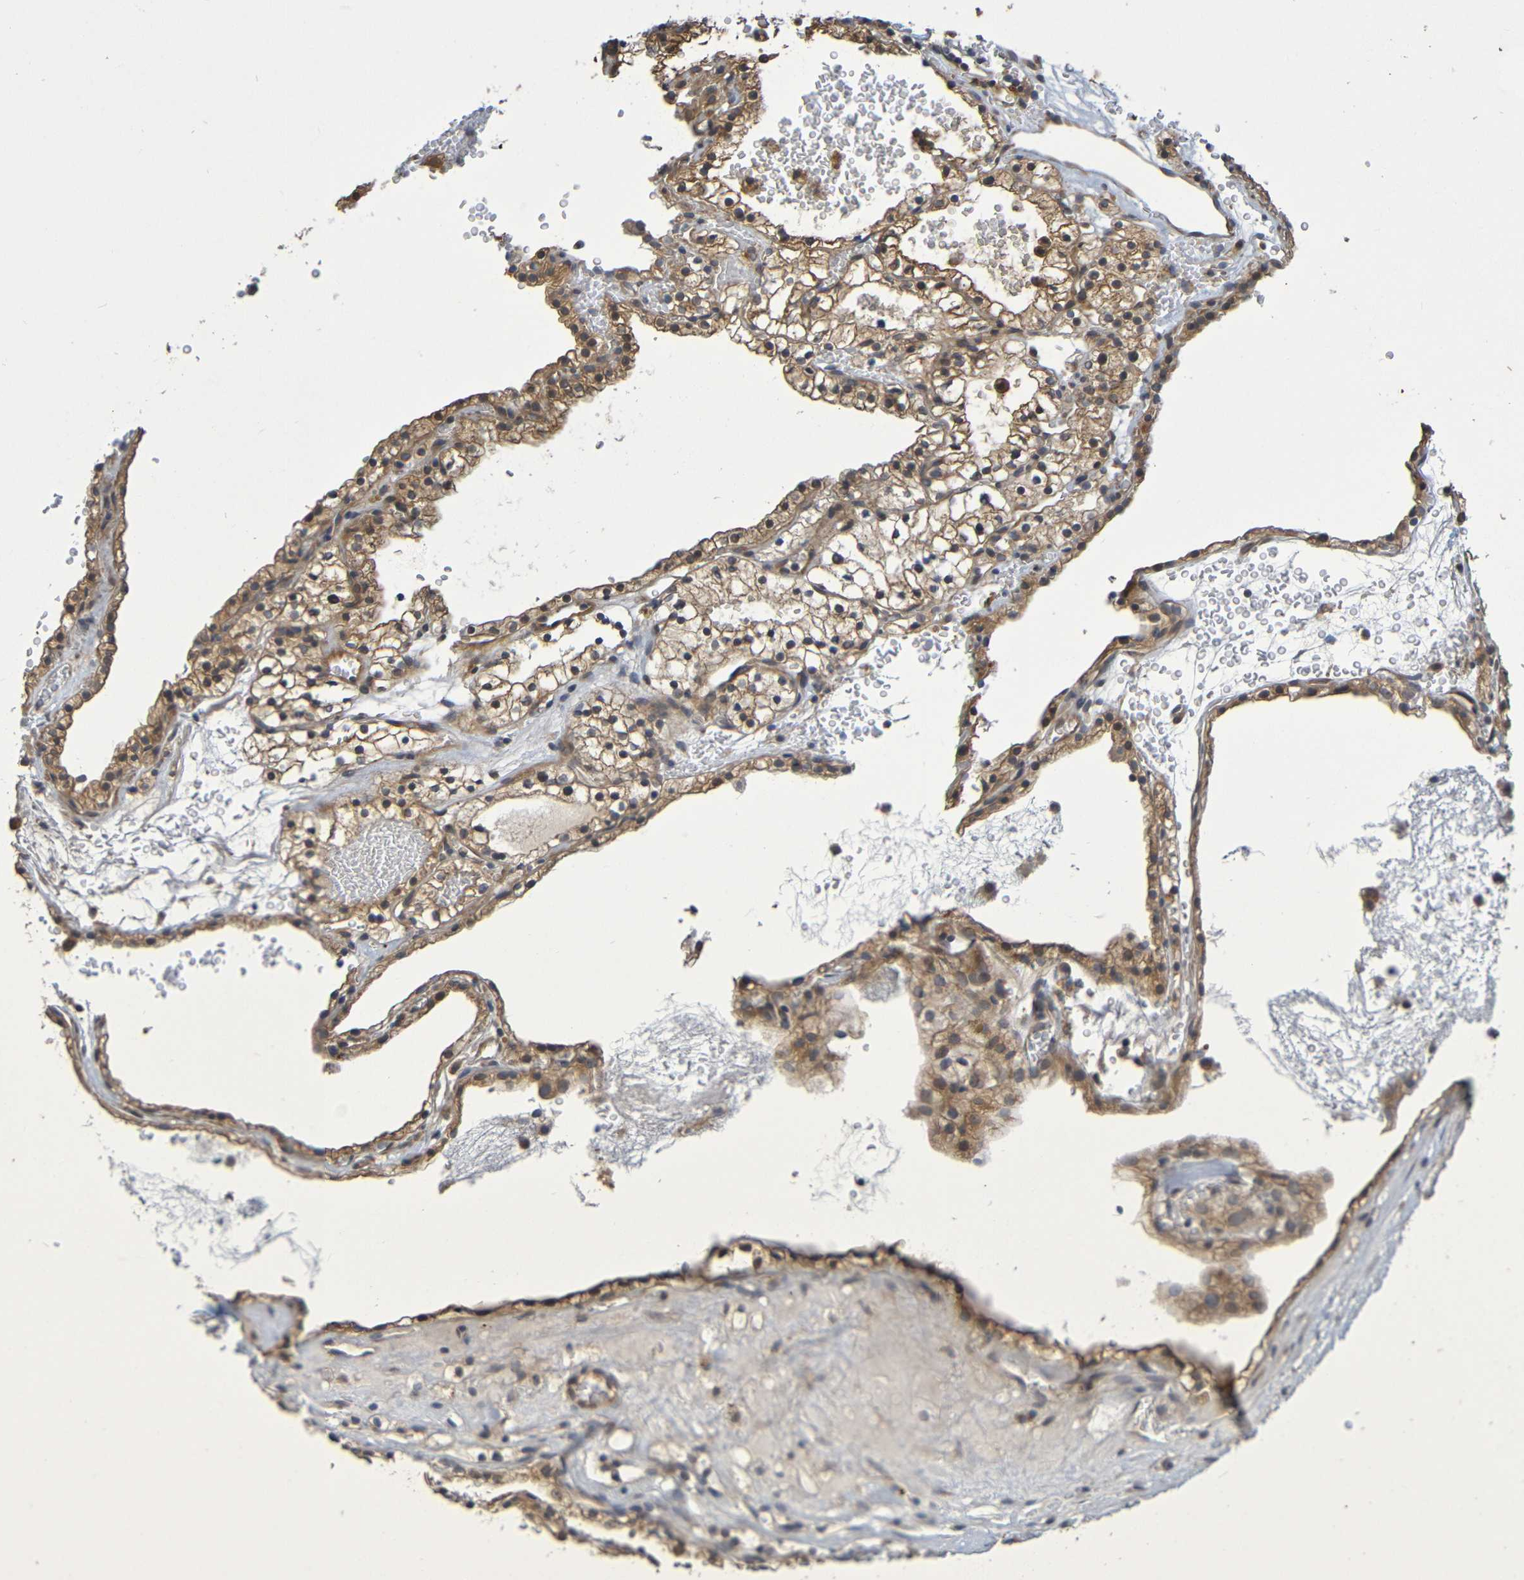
{"staining": {"intensity": "moderate", "quantity": ">75%", "location": "cytoplasmic/membranous"}, "tissue": "renal cancer", "cell_type": "Tumor cells", "image_type": "cancer", "snomed": [{"axis": "morphology", "description": "Adenocarcinoma, NOS"}, {"axis": "topography", "description": "Kidney"}], "caption": "Brown immunohistochemical staining in human renal cancer (adenocarcinoma) reveals moderate cytoplasmic/membranous expression in approximately >75% of tumor cells.", "gene": "CYP4F2", "patient": {"sex": "female", "age": 41}}